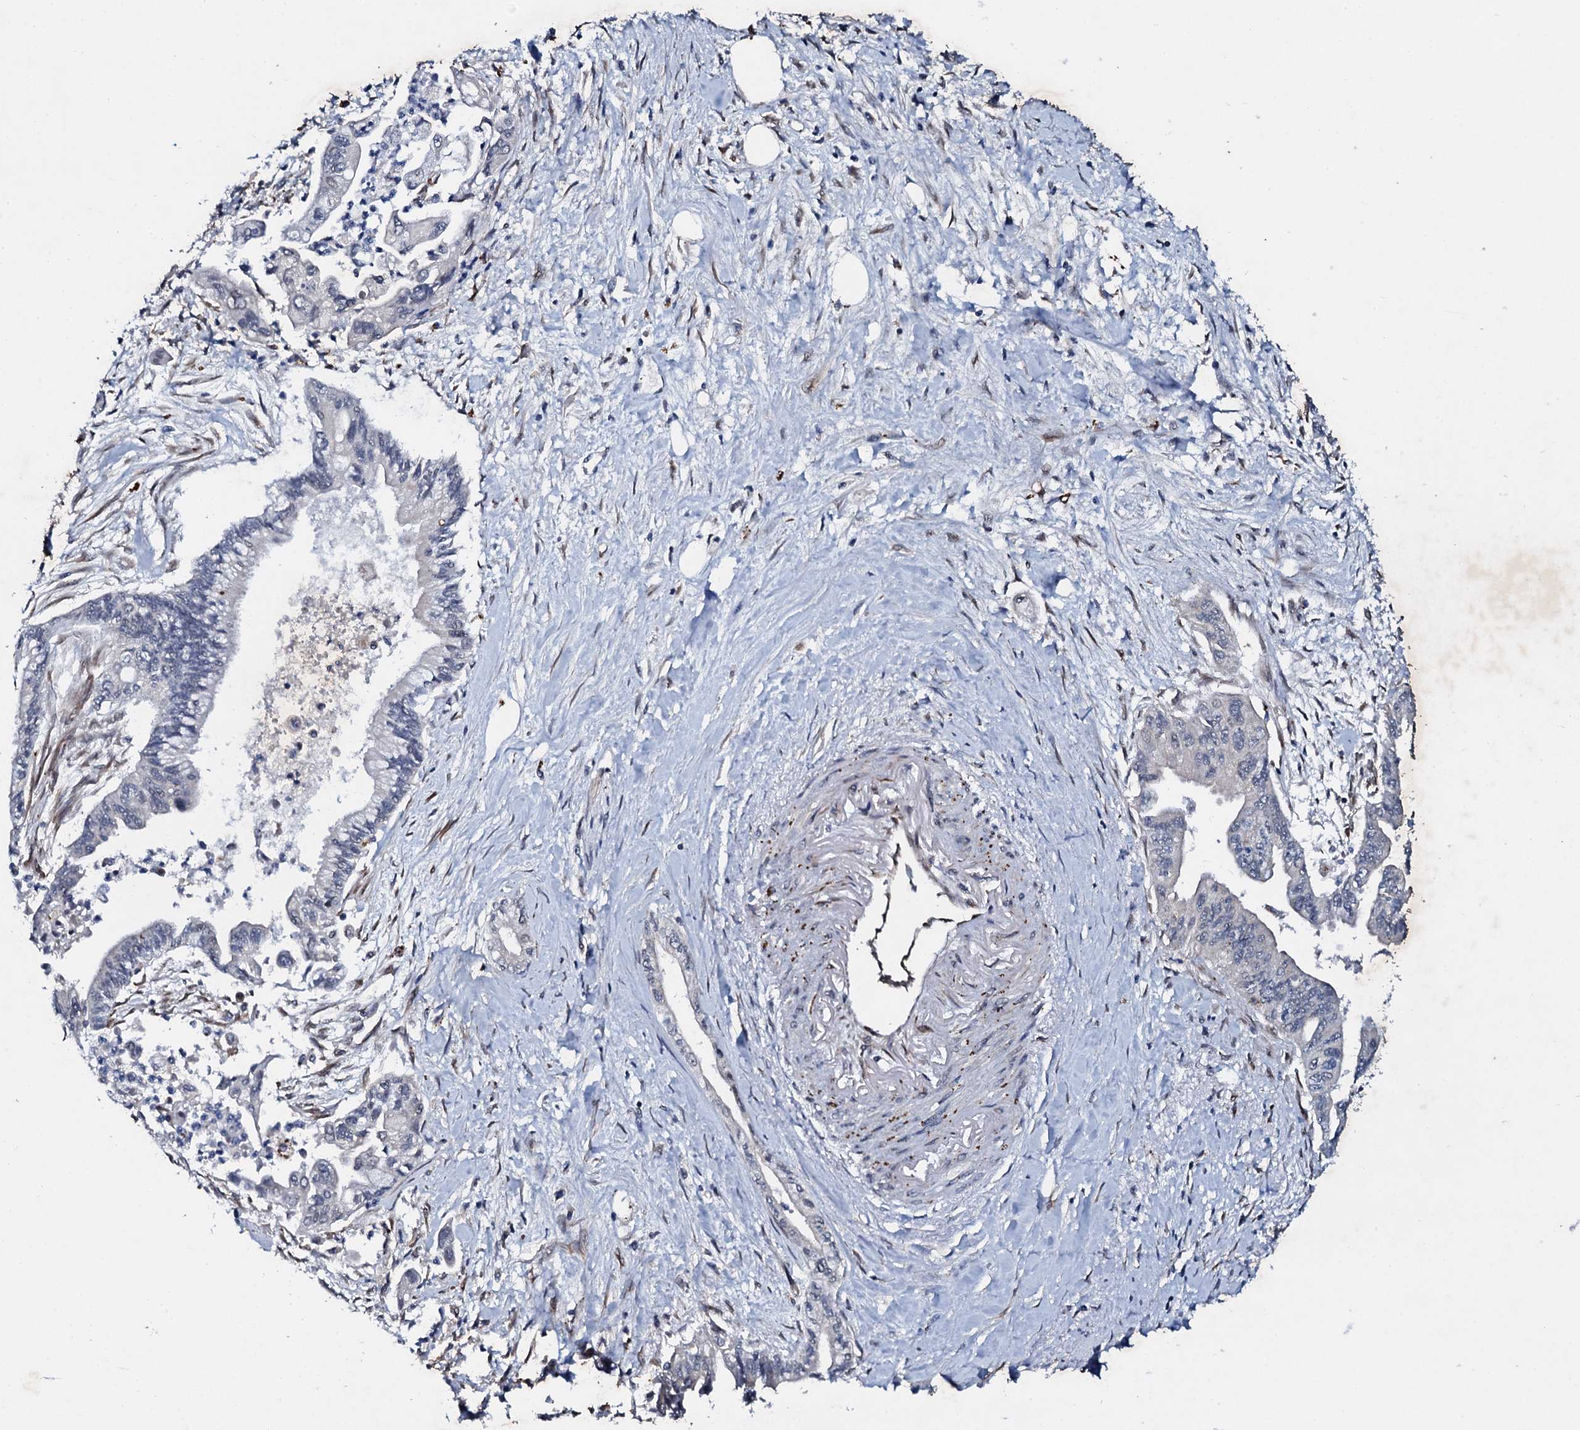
{"staining": {"intensity": "negative", "quantity": "none", "location": "none"}, "tissue": "pancreatic cancer", "cell_type": "Tumor cells", "image_type": "cancer", "snomed": [{"axis": "morphology", "description": "Adenocarcinoma, NOS"}, {"axis": "topography", "description": "Pancreas"}], "caption": "Tumor cells are negative for brown protein staining in adenocarcinoma (pancreatic).", "gene": "ADAMTS10", "patient": {"sex": "male", "age": 70}}